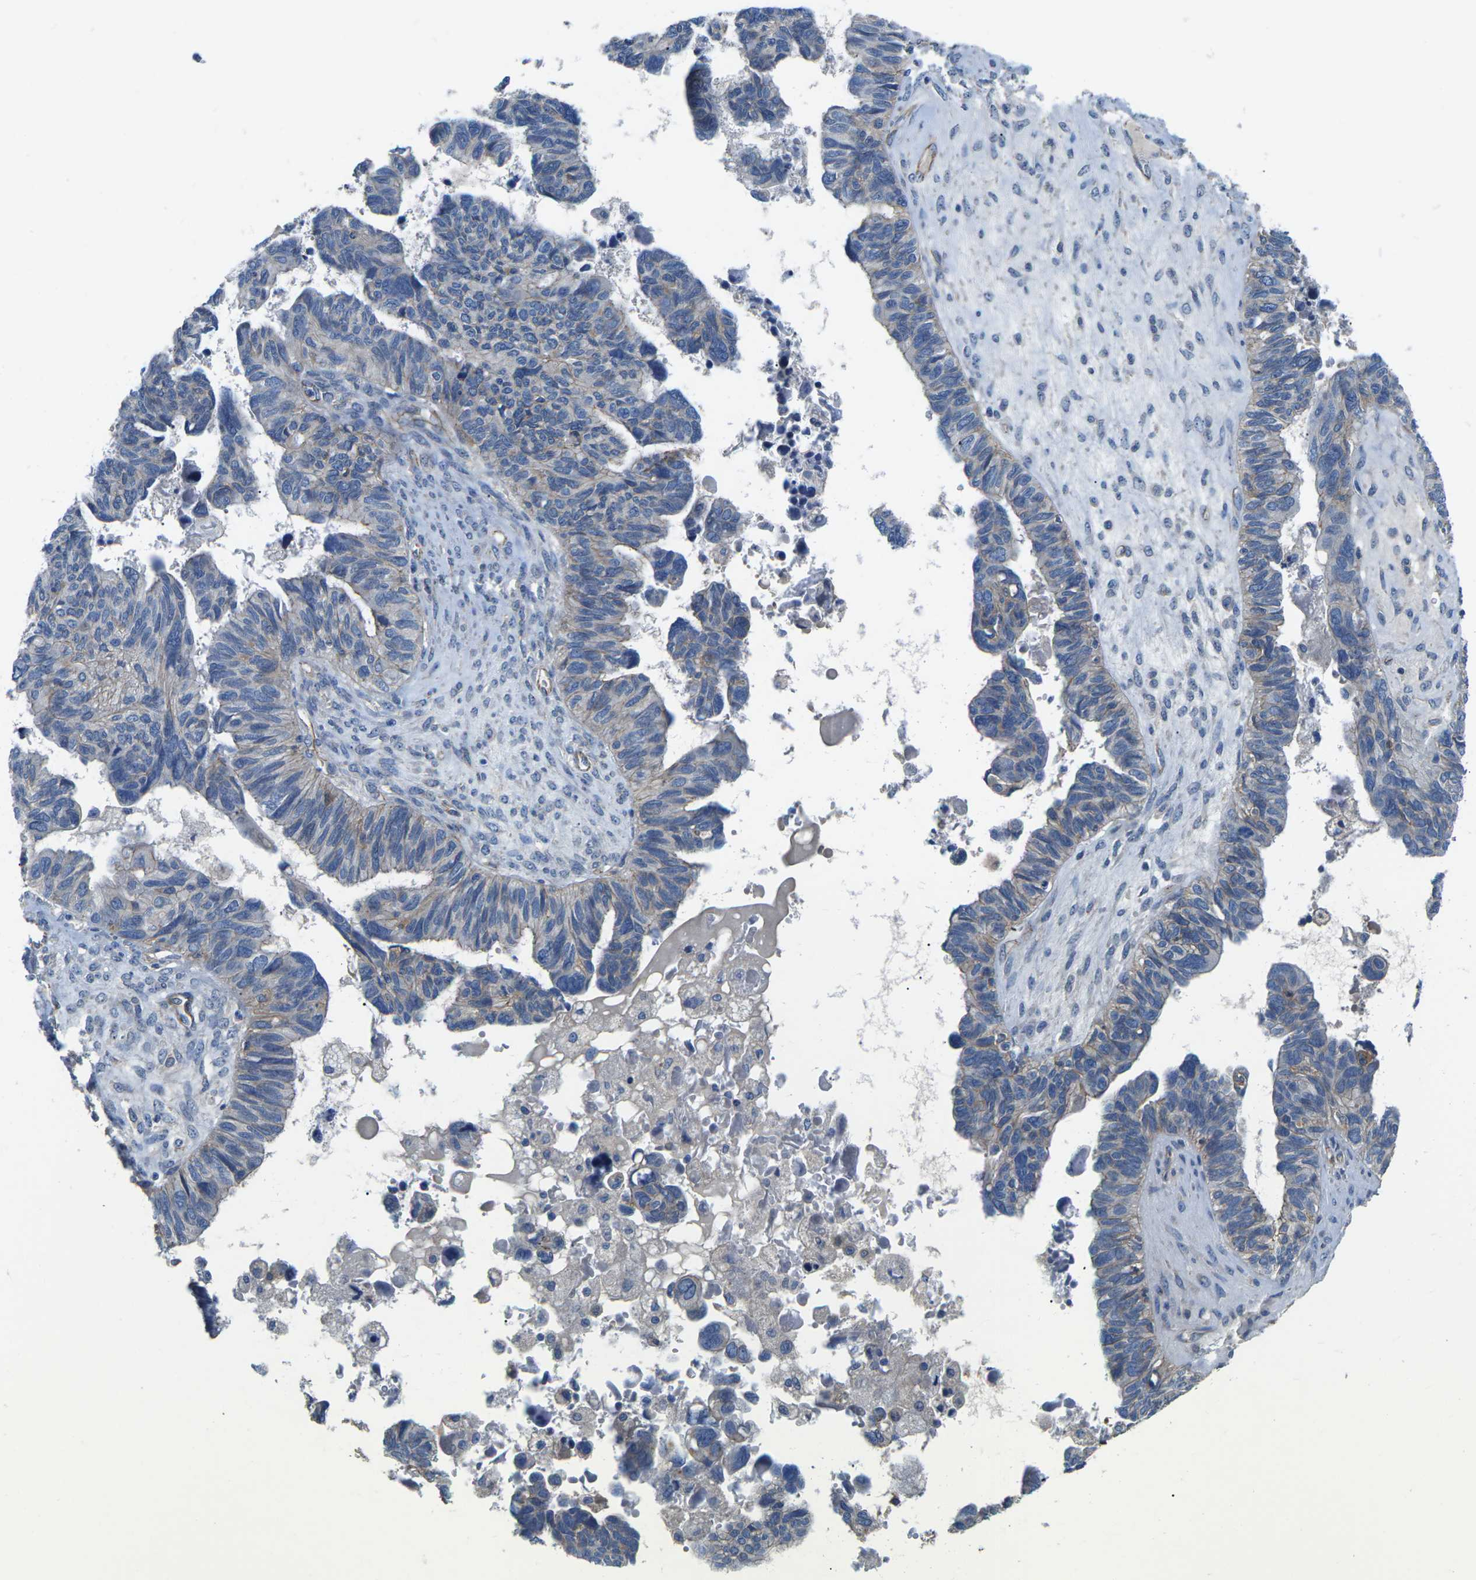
{"staining": {"intensity": "weak", "quantity": "<25%", "location": "cytoplasmic/membranous"}, "tissue": "ovarian cancer", "cell_type": "Tumor cells", "image_type": "cancer", "snomed": [{"axis": "morphology", "description": "Cystadenocarcinoma, serous, NOS"}, {"axis": "topography", "description": "Ovary"}], "caption": "Serous cystadenocarcinoma (ovarian) stained for a protein using immunohistochemistry displays no expression tumor cells.", "gene": "CTNND1", "patient": {"sex": "female", "age": 79}}